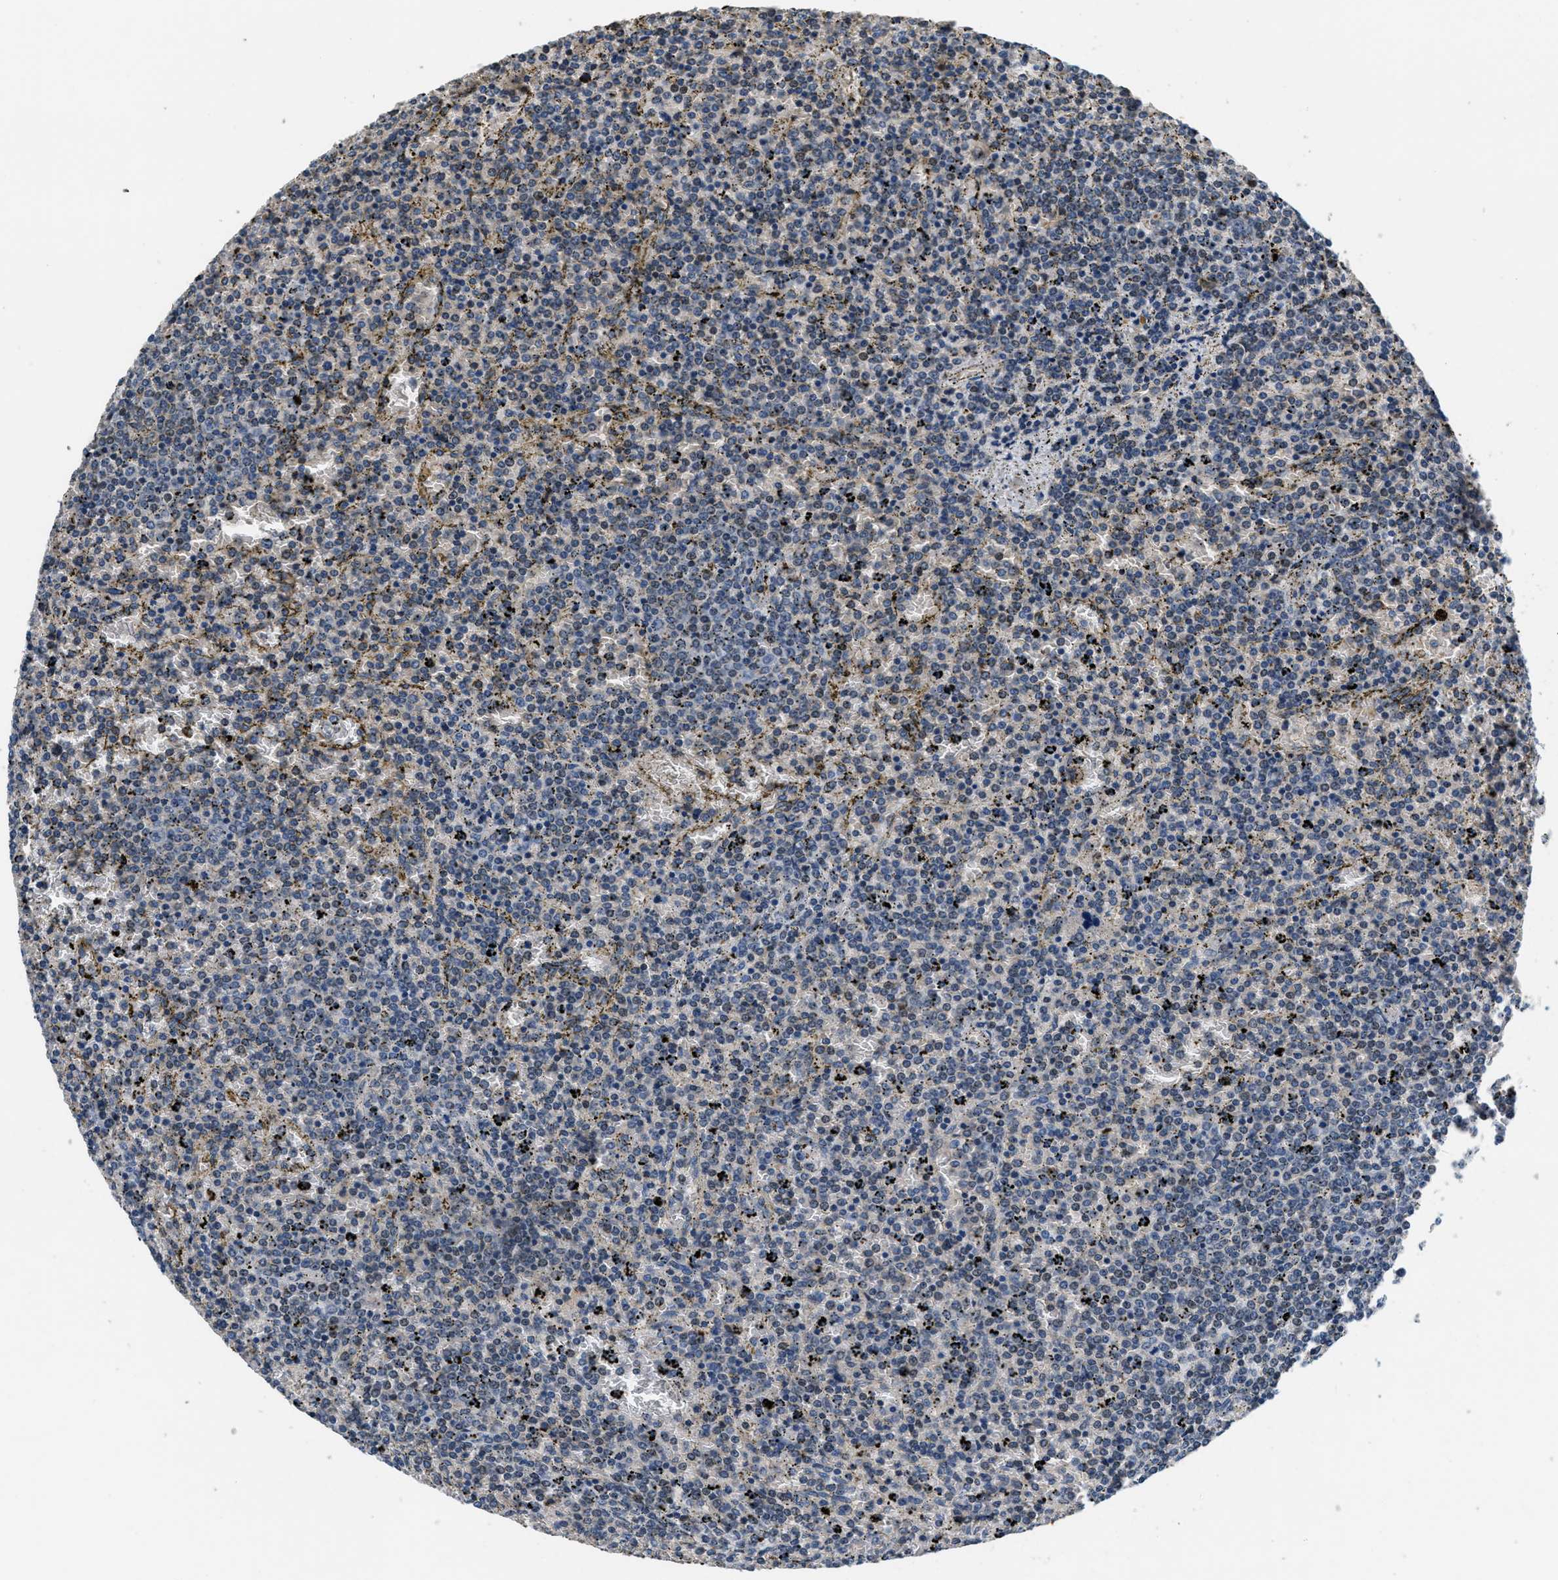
{"staining": {"intensity": "weak", "quantity": "<25%", "location": "nuclear"}, "tissue": "lymphoma", "cell_type": "Tumor cells", "image_type": "cancer", "snomed": [{"axis": "morphology", "description": "Malignant lymphoma, non-Hodgkin's type, Low grade"}, {"axis": "topography", "description": "Spleen"}], "caption": "Immunohistochemistry (IHC) micrograph of malignant lymphoma, non-Hodgkin's type (low-grade) stained for a protein (brown), which displays no staining in tumor cells.", "gene": "NAT1", "patient": {"sex": "female", "age": 77}}